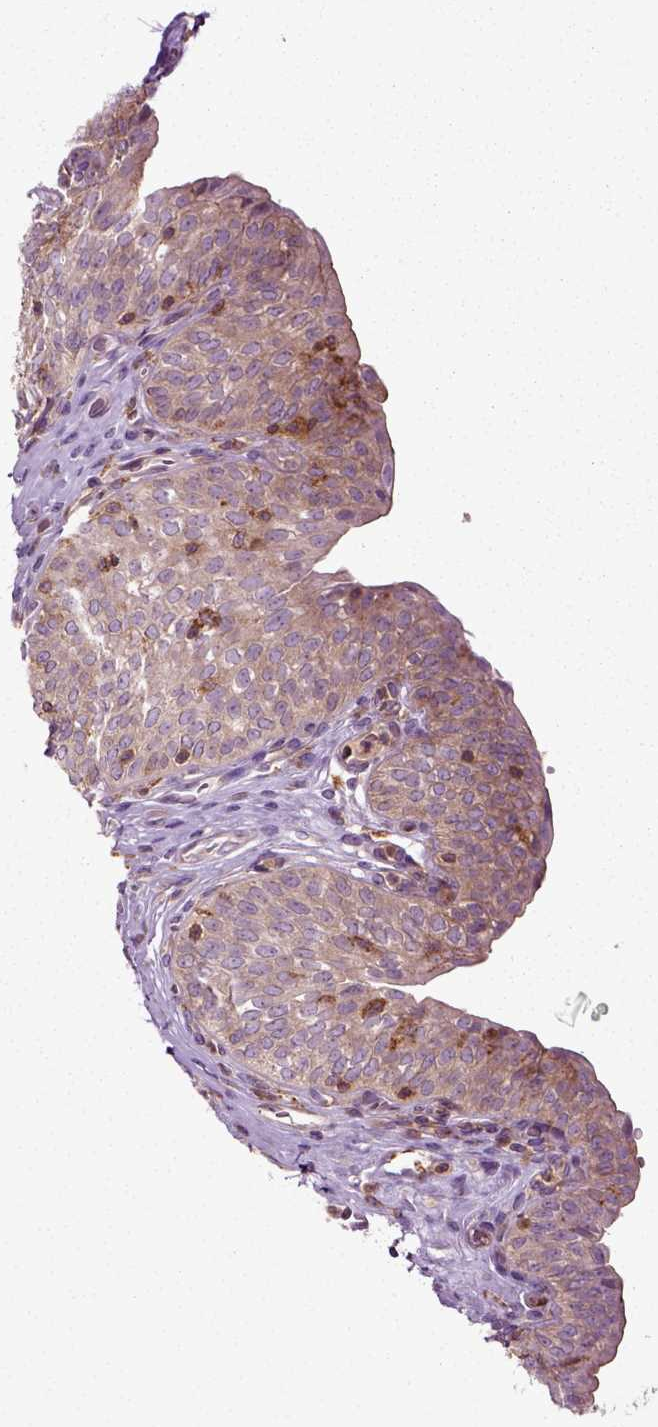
{"staining": {"intensity": "moderate", "quantity": "<25%", "location": "cytoplasmic/membranous"}, "tissue": "urinary bladder", "cell_type": "Urothelial cells", "image_type": "normal", "snomed": [{"axis": "morphology", "description": "Normal tissue, NOS"}, {"axis": "topography", "description": "Urinary bladder"}], "caption": "Urinary bladder stained with immunohistochemistry shows moderate cytoplasmic/membranous positivity in approximately <25% of urothelial cells. (Brightfield microscopy of DAB IHC at high magnification).", "gene": "RHOF", "patient": {"sex": "male", "age": 66}}